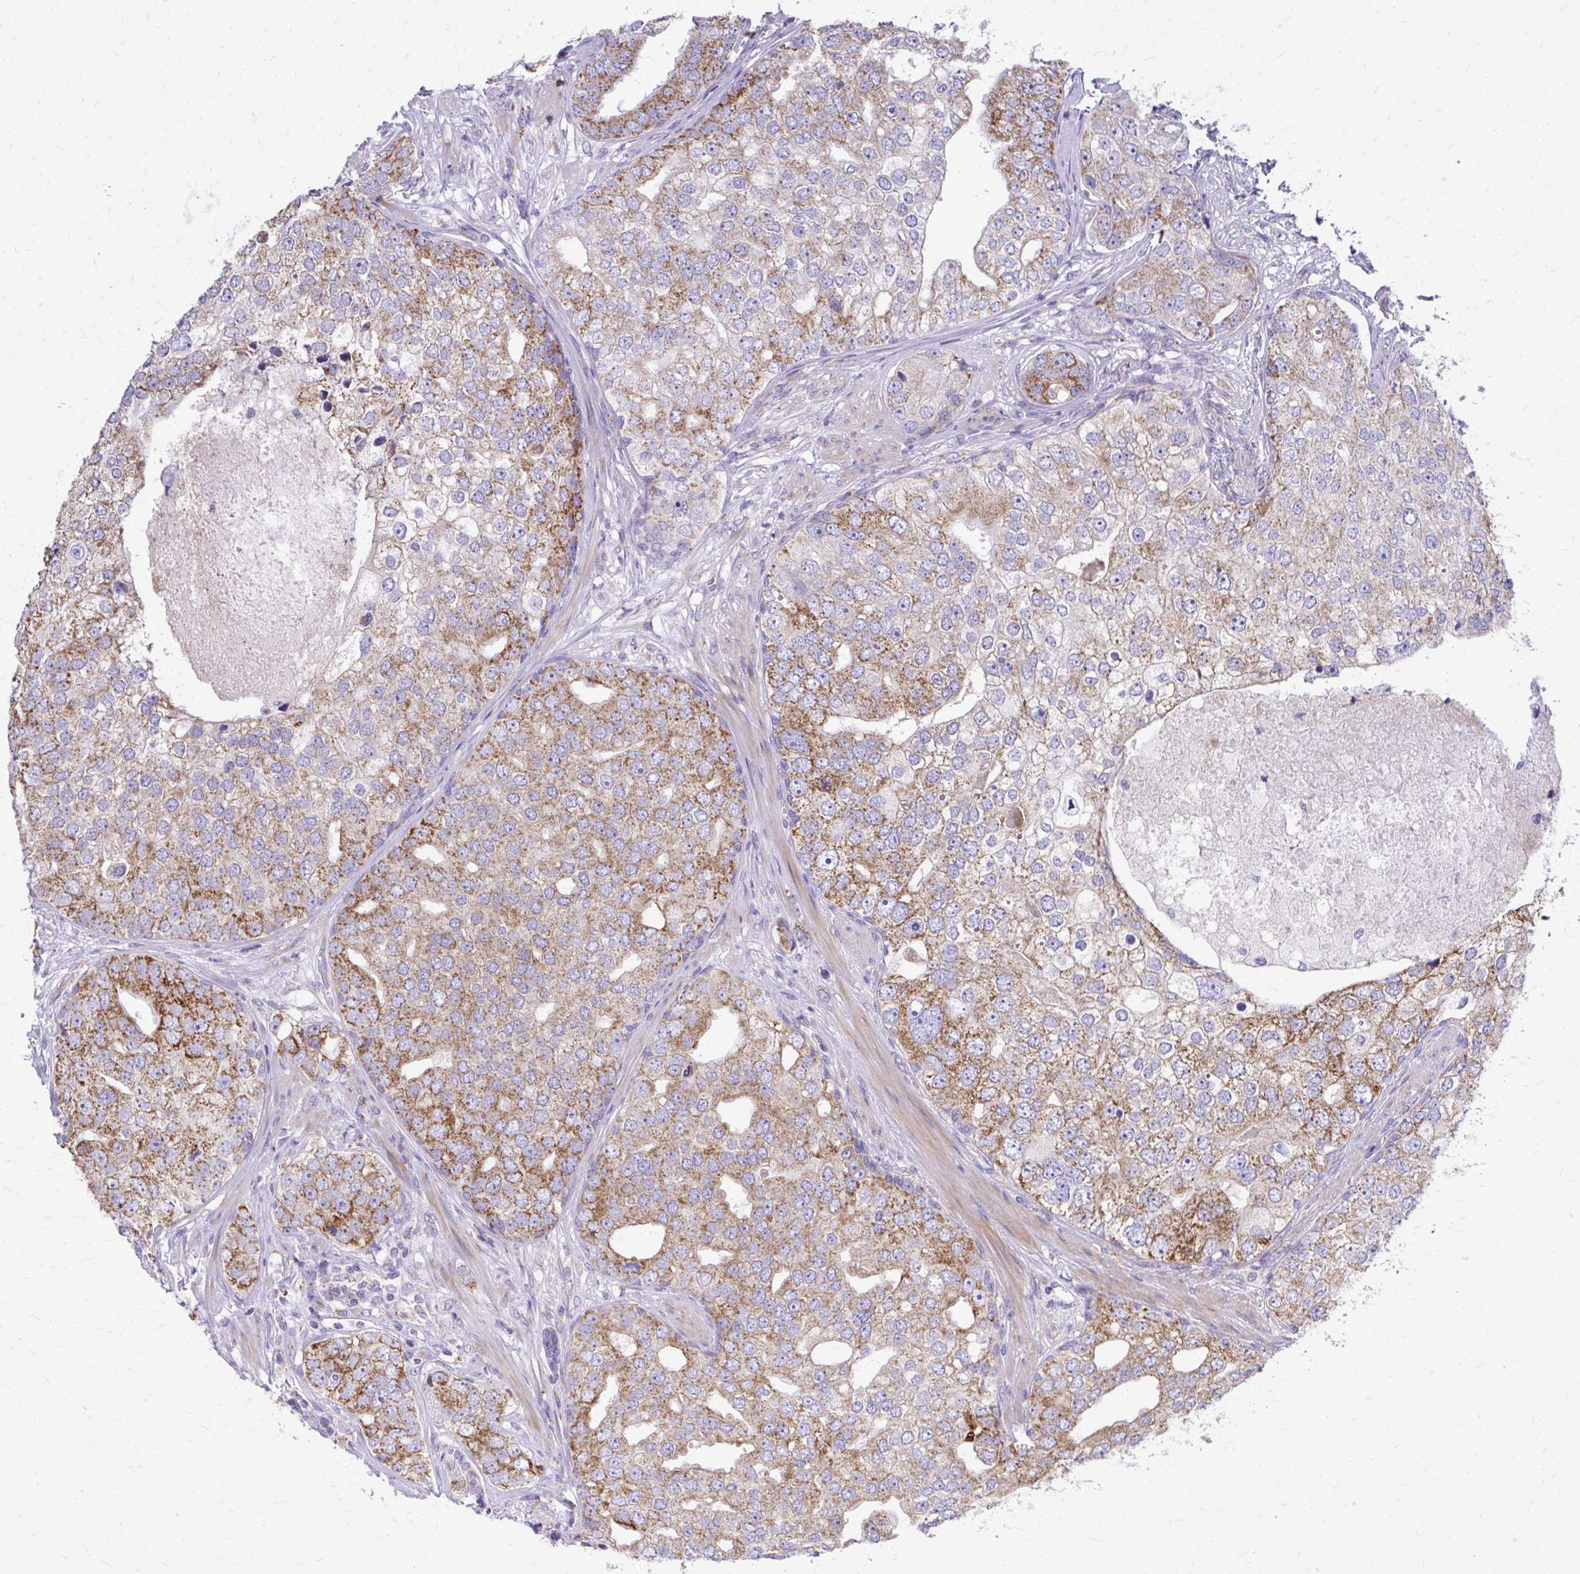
{"staining": {"intensity": "moderate", "quantity": ">75%", "location": "cytoplasmic/membranous"}, "tissue": "prostate cancer", "cell_type": "Tumor cells", "image_type": "cancer", "snomed": [{"axis": "morphology", "description": "Adenocarcinoma, High grade"}, {"axis": "topography", "description": "Prostate"}], "caption": "Tumor cells display medium levels of moderate cytoplasmic/membranous expression in approximately >75% of cells in human adenocarcinoma (high-grade) (prostate).", "gene": "MRPL19", "patient": {"sex": "male", "age": 60}}